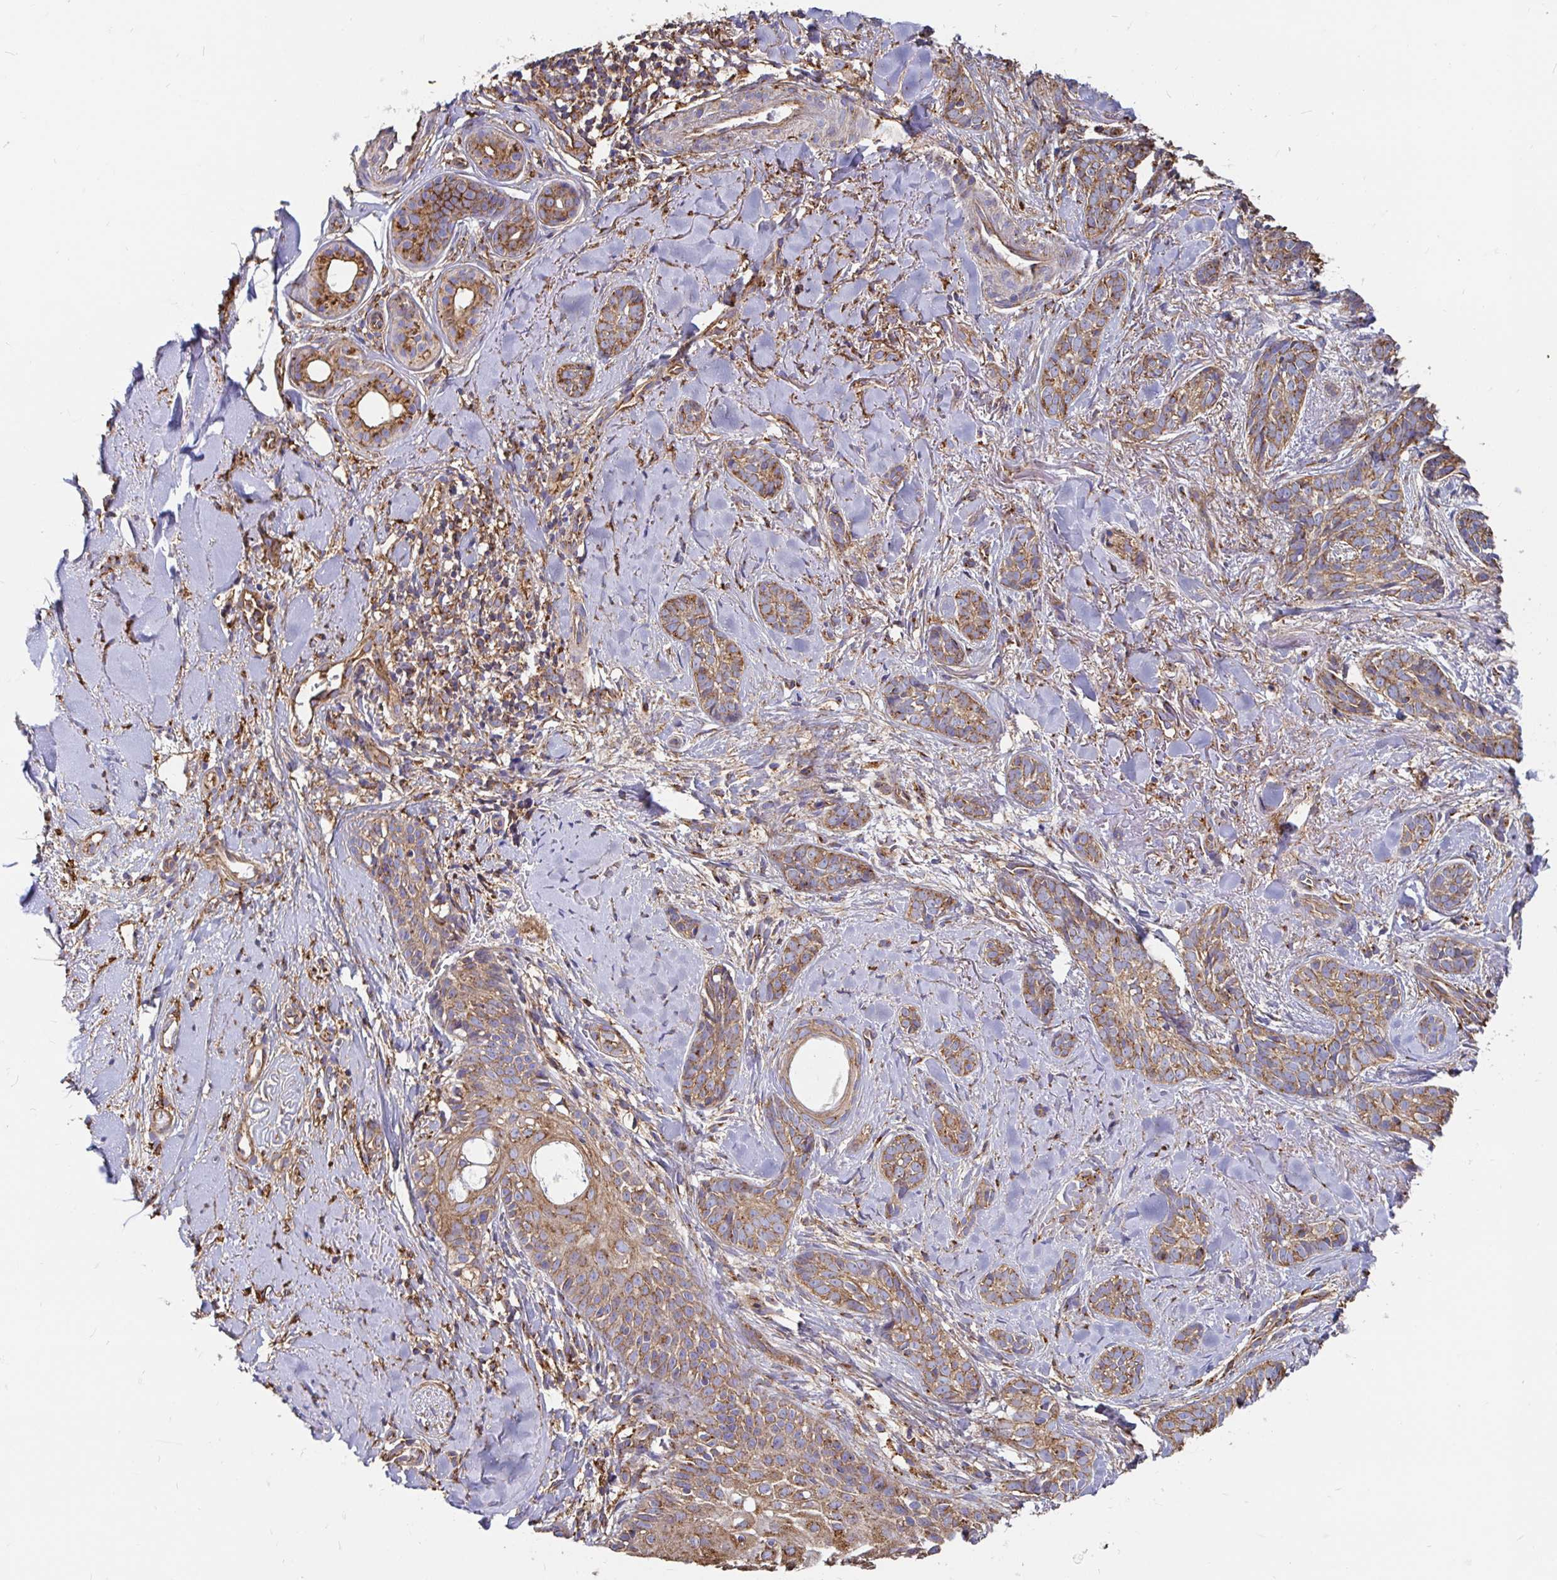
{"staining": {"intensity": "moderate", "quantity": ">75%", "location": "cytoplasmic/membranous"}, "tissue": "skin cancer", "cell_type": "Tumor cells", "image_type": "cancer", "snomed": [{"axis": "morphology", "description": "Basal cell carcinoma"}, {"axis": "morphology", "description": "BCC, high aggressive"}, {"axis": "topography", "description": "Skin"}], "caption": "Immunohistochemical staining of human skin bcc,  high aggressive demonstrates moderate cytoplasmic/membranous protein expression in about >75% of tumor cells.", "gene": "CLTC", "patient": {"sex": "female", "age": 79}}